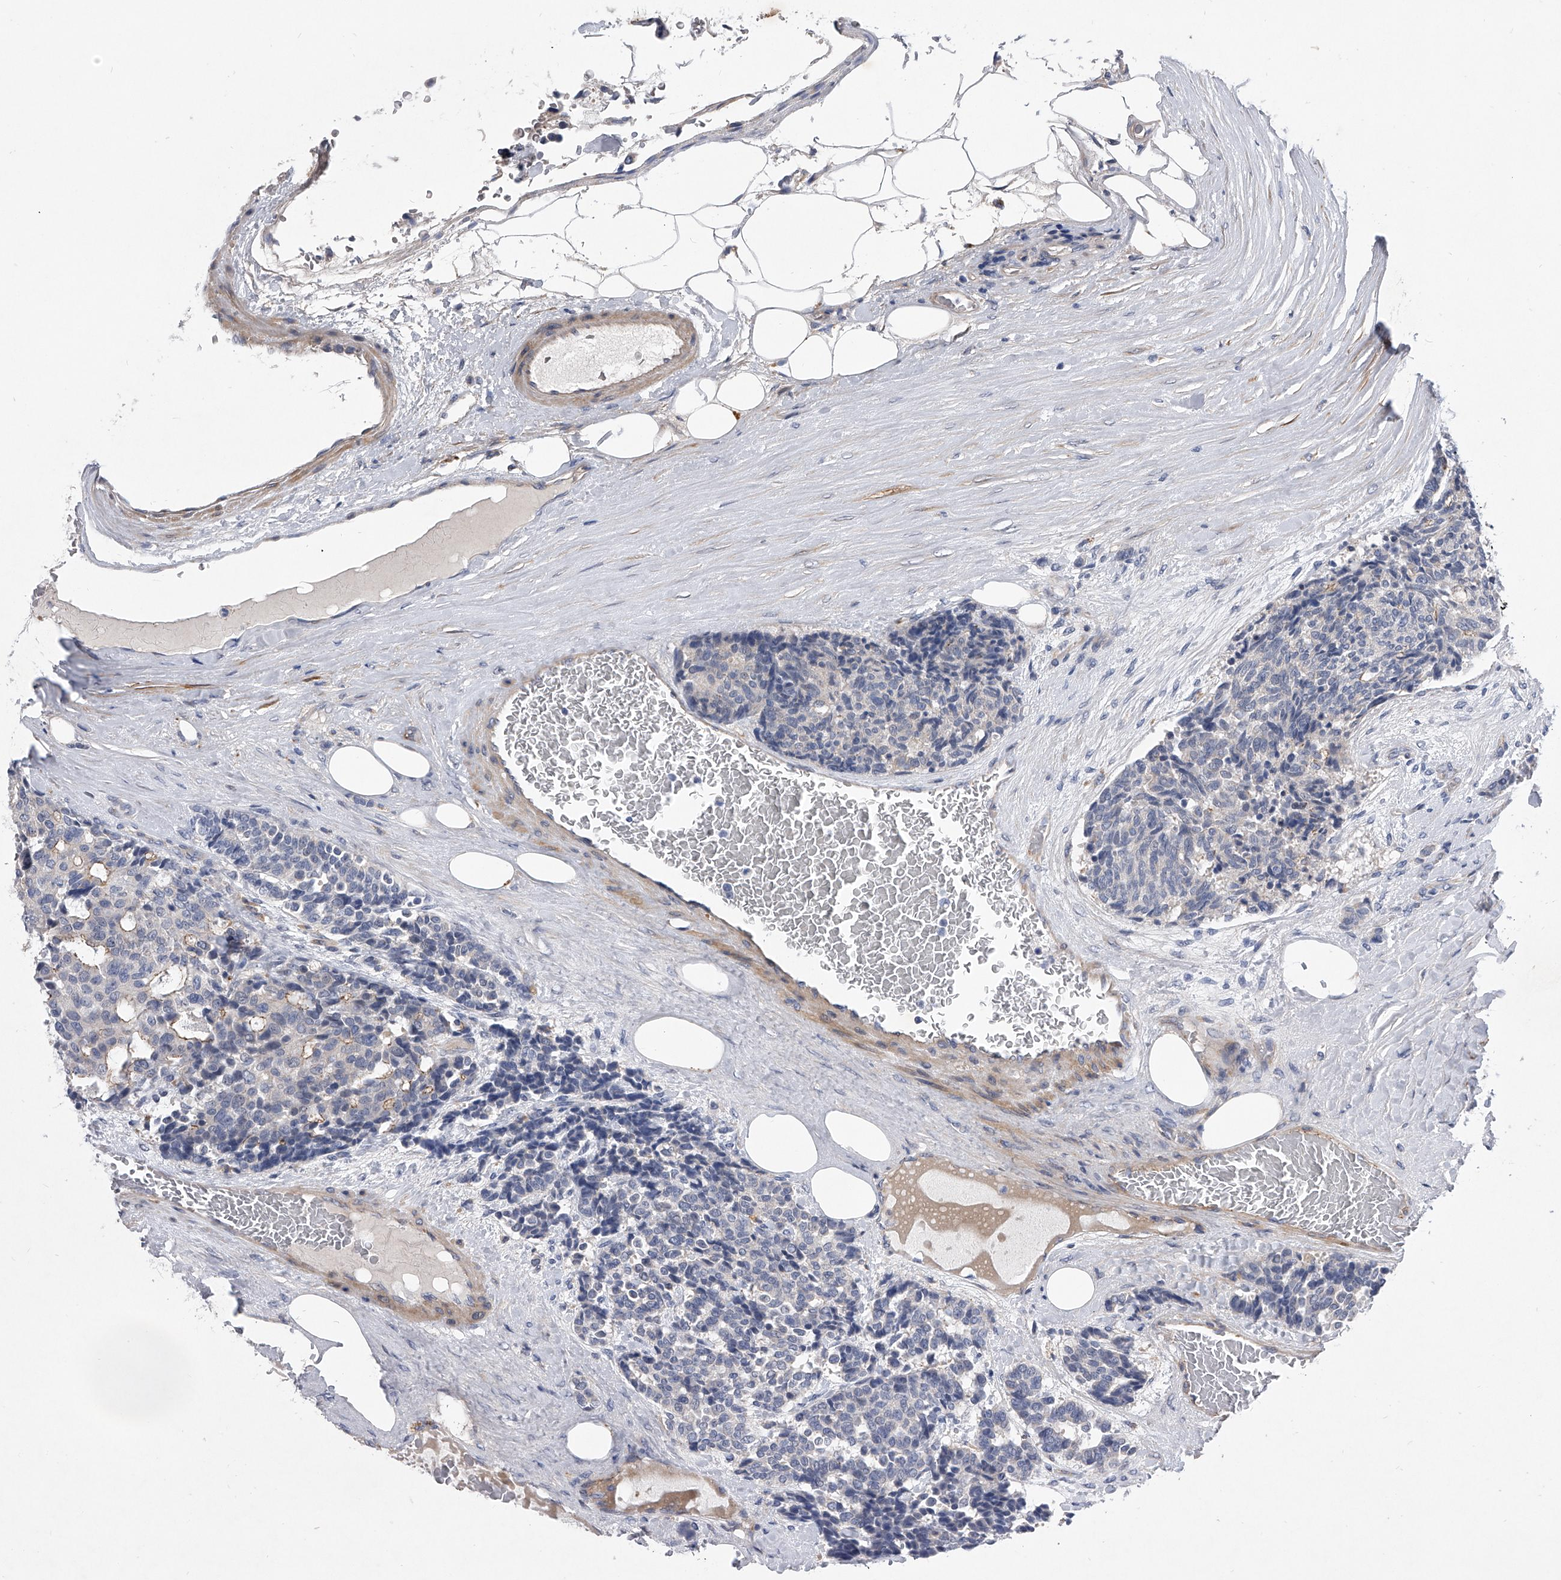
{"staining": {"intensity": "negative", "quantity": "none", "location": "none"}, "tissue": "carcinoid", "cell_type": "Tumor cells", "image_type": "cancer", "snomed": [{"axis": "morphology", "description": "Carcinoid, malignant, NOS"}, {"axis": "topography", "description": "Pancreas"}], "caption": "Micrograph shows no significant protein staining in tumor cells of malignant carcinoid.", "gene": "MINDY4", "patient": {"sex": "female", "age": 54}}